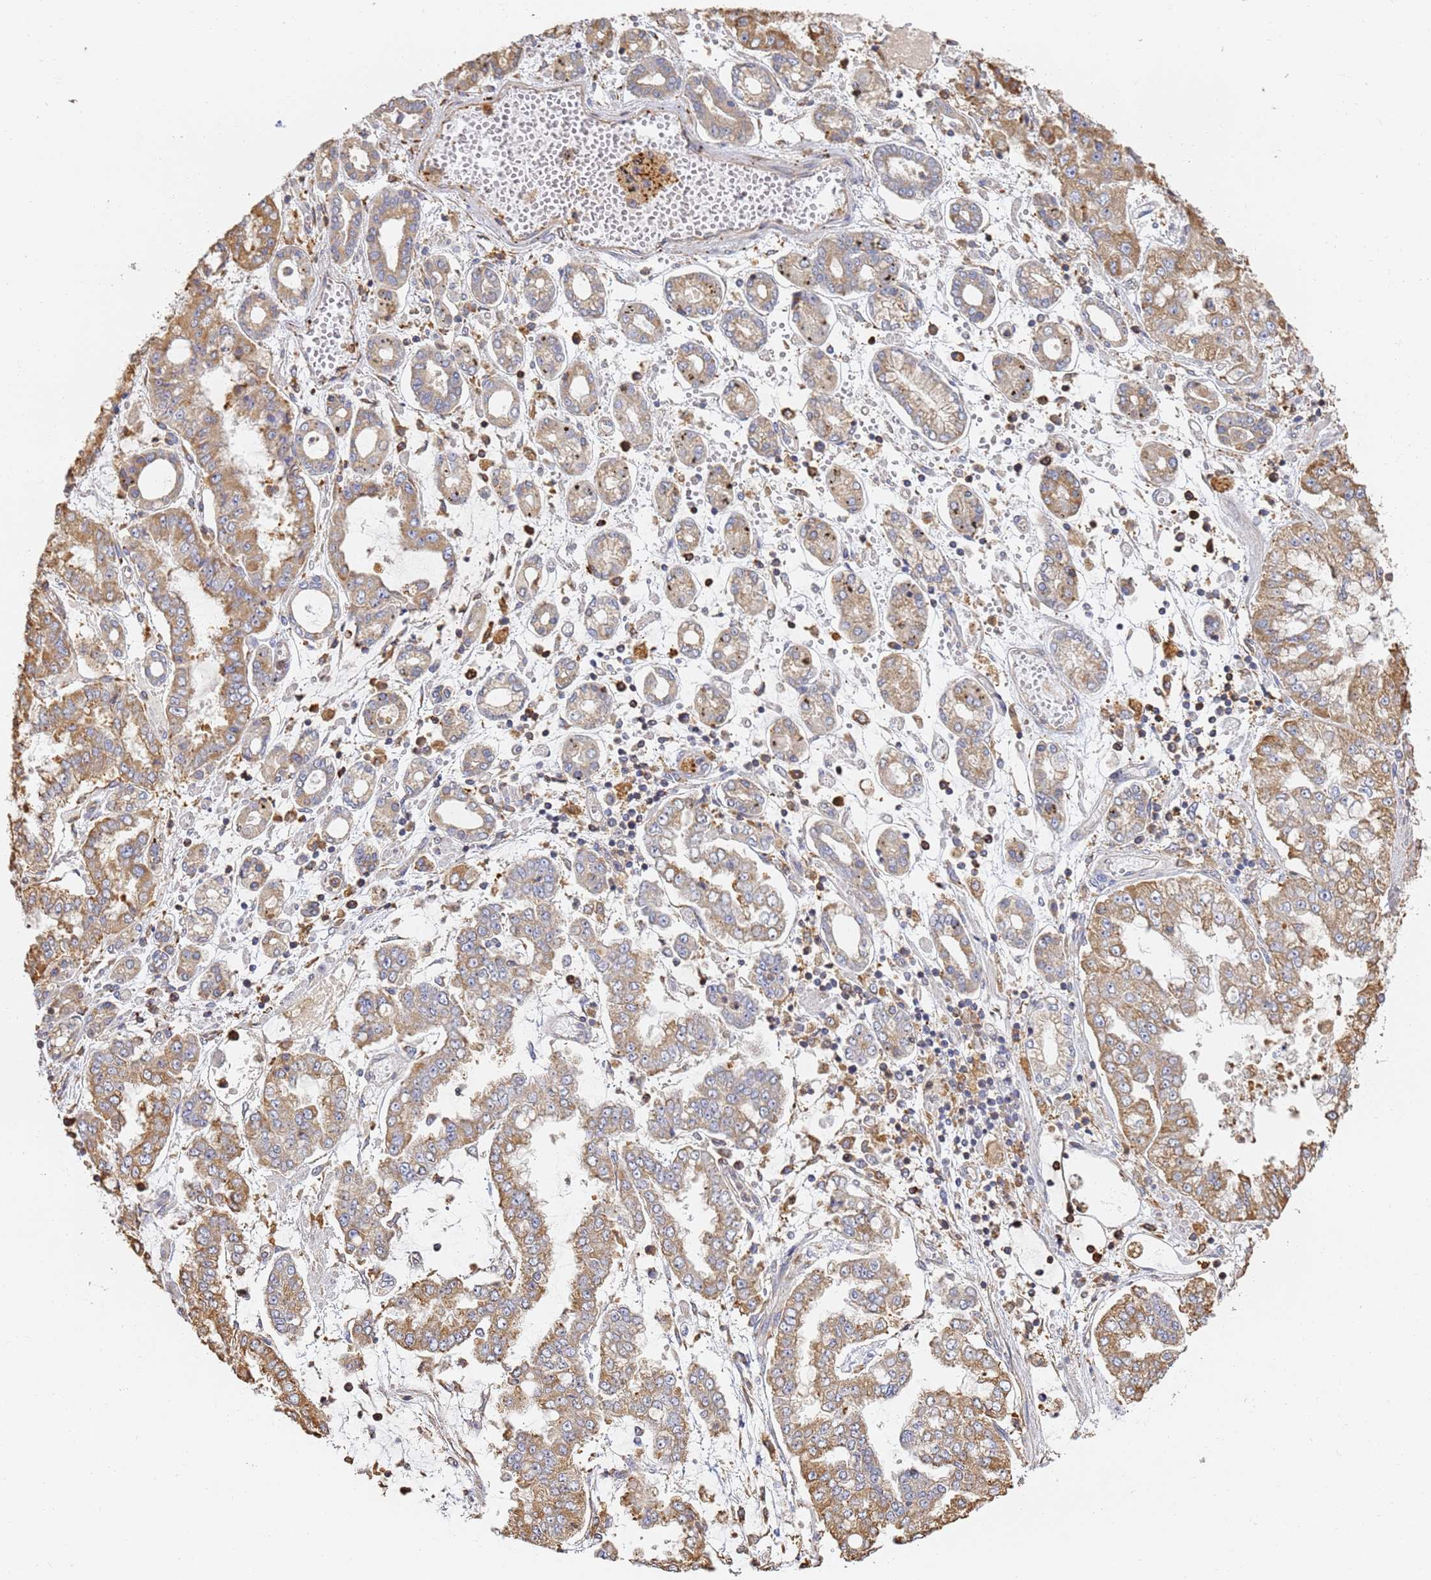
{"staining": {"intensity": "moderate", "quantity": "25%-75%", "location": "cytoplasmic/membranous"}, "tissue": "stomach cancer", "cell_type": "Tumor cells", "image_type": "cancer", "snomed": [{"axis": "morphology", "description": "Adenocarcinoma, NOS"}, {"axis": "topography", "description": "Stomach"}], "caption": "Stomach adenocarcinoma tissue shows moderate cytoplasmic/membranous staining in approximately 25%-75% of tumor cells, visualized by immunohistochemistry. (Brightfield microscopy of DAB IHC at high magnification).", "gene": "BIN2", "patient": {"sex": "male", "age": 76}}